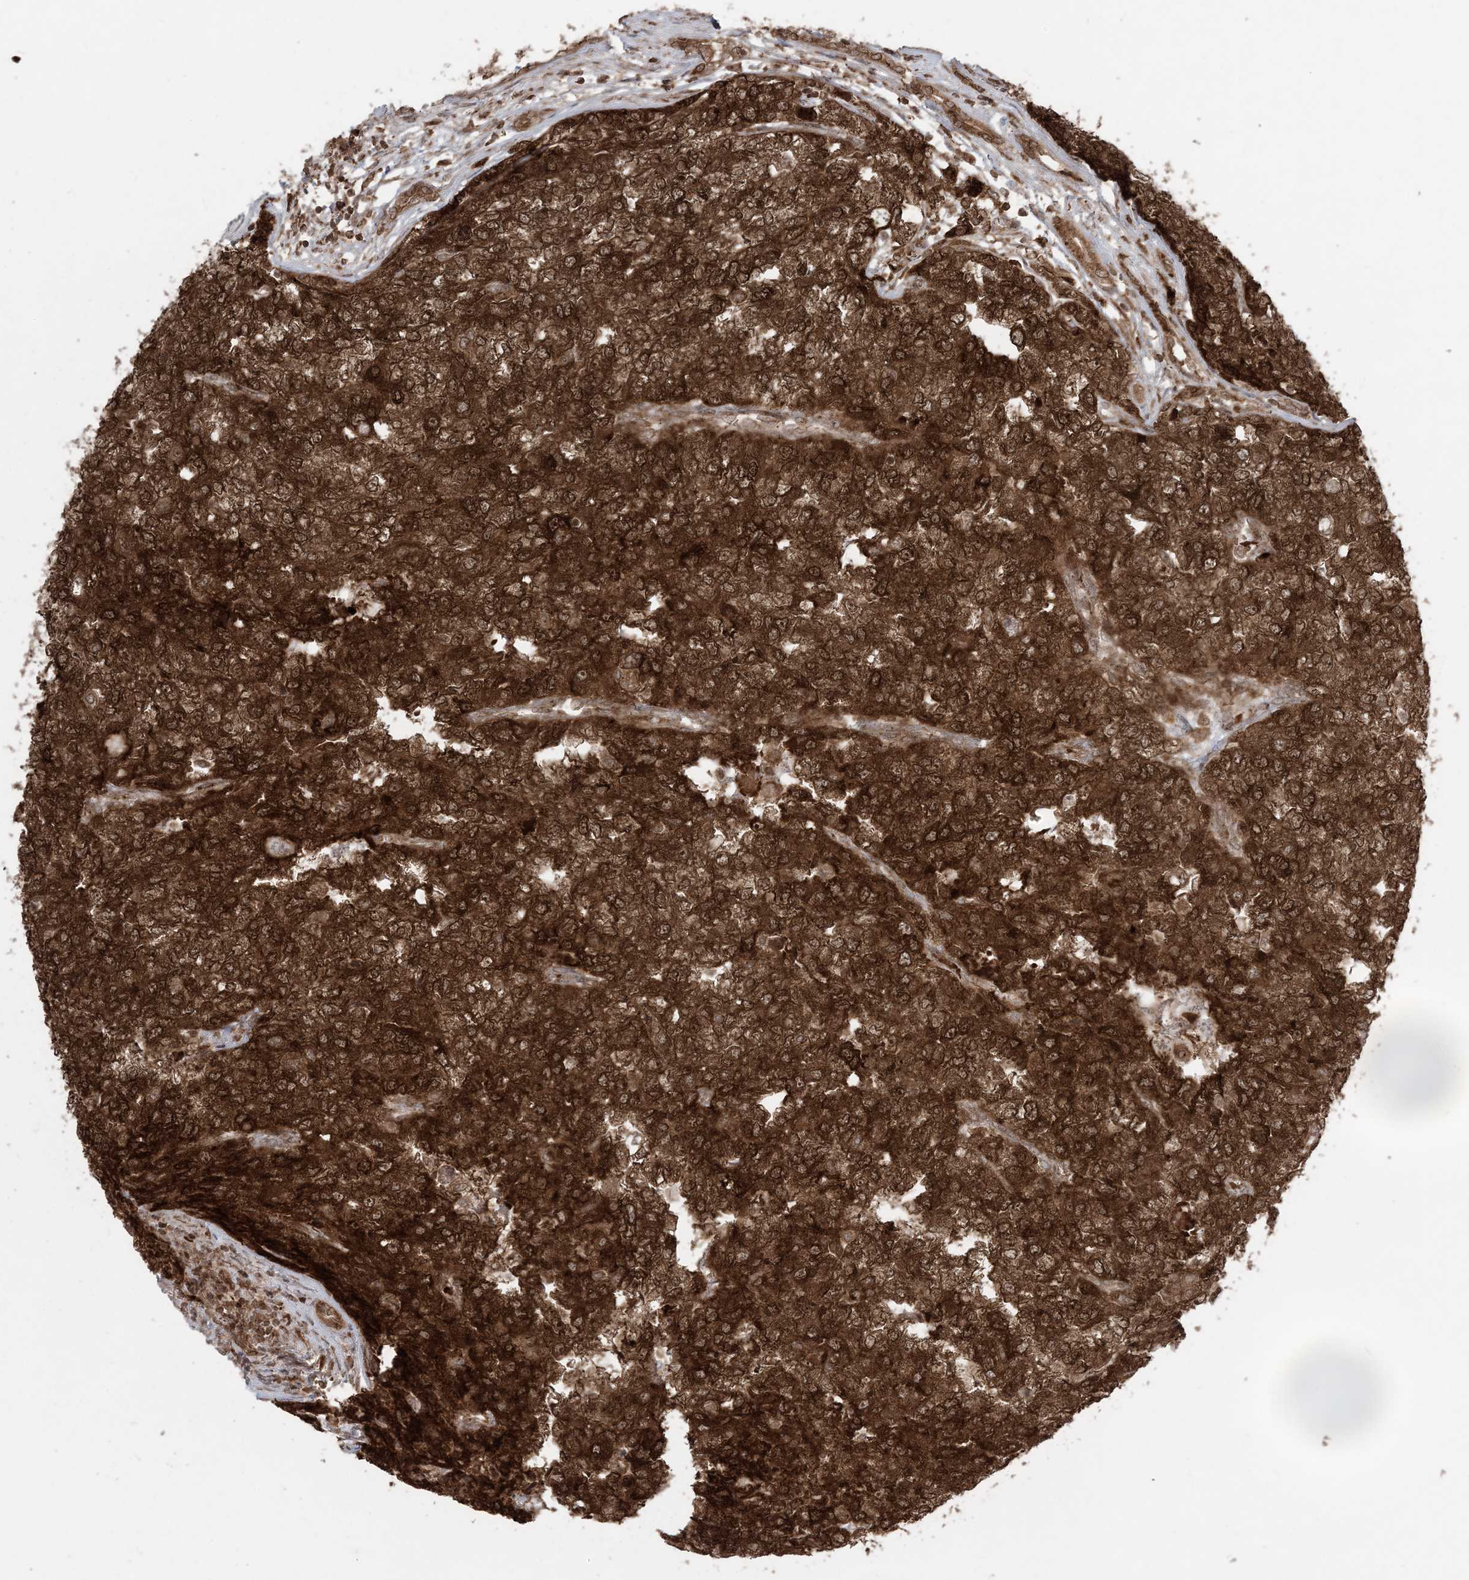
{"staining": {"intensity": "strong", "quantity": ">75%", "location": "cytoplasmic/membranous"}, "tissue": "renal cancer", "cell_type": "Tumor cells", "image_type": "cancer", "snomed": [{"axis": "morphology", "description": "Adenocarcinoma, NOS"}, {"axis": "topography", "description": "Kidney"}], "caption": "Immunohistochemical staining of human renal adenocarcinoma demonstrates strong cytoplasmic/membranous protein staining in about >75% of tumor cells.", "gene": "DDX19B", "patient": {"sex": "female", "age": 54}}